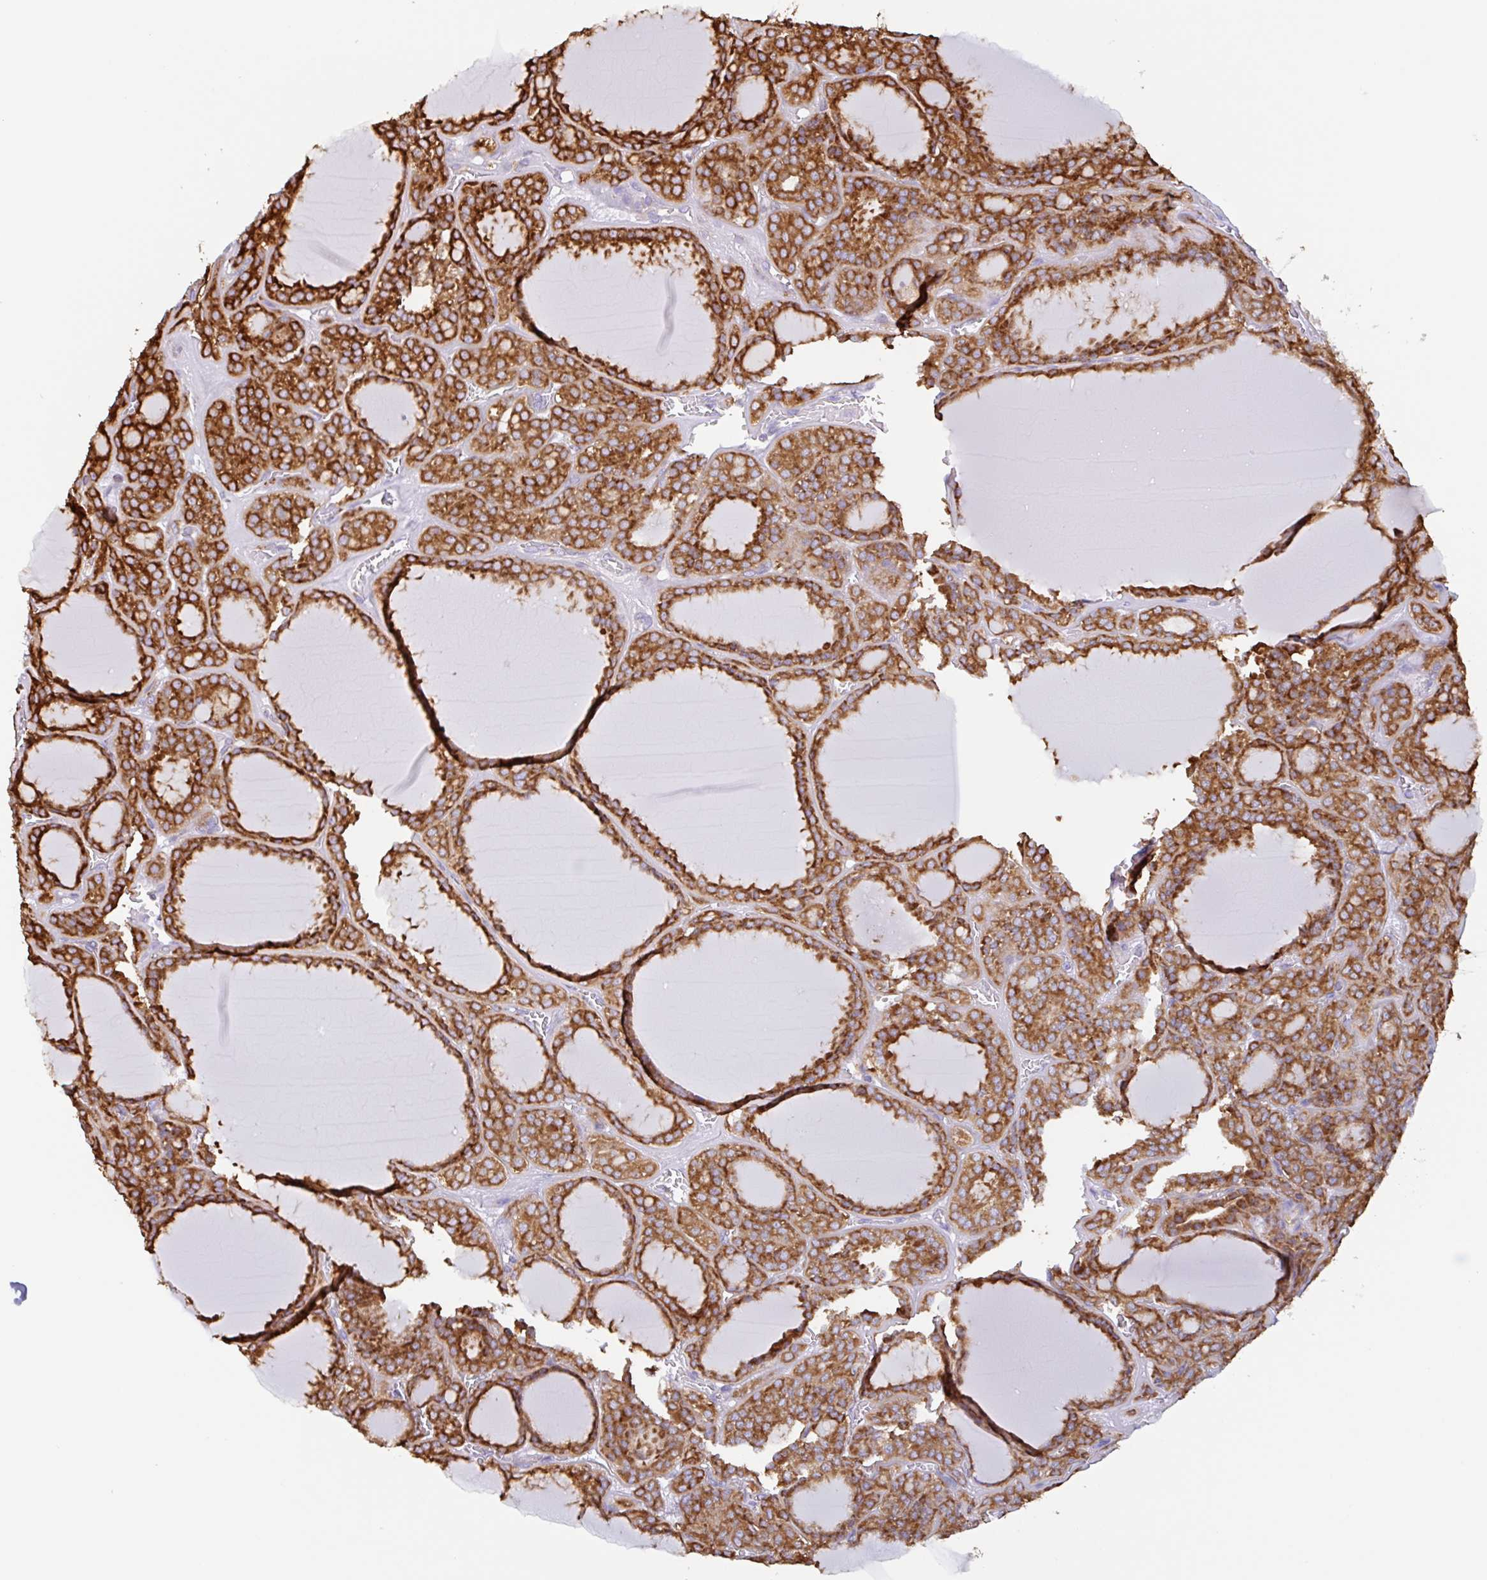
{"staining": {"intensity": "strong", "quantity": ">75%", "location": "cytoplasmic/membranous"}, "tissue": "thyroid cancer", "cell_type": "Tumor cells", "image_type": "cancer", "snomed": [{"axis": "morphology", "description": "Follicular adenoma carcinoma, NOS"}, {"axis": "topography", "description": "Thyroid gland"}], "caption": "Immunohistochemistry (DAB) staining of thyroid cancer (follicular adenoma carcinoma) displays strong cytoplasmic/membranous protein expression in approximately >75% of tumor cells.", "gene": "DOK4", "patient": {"sex": "female", "age": 63}}